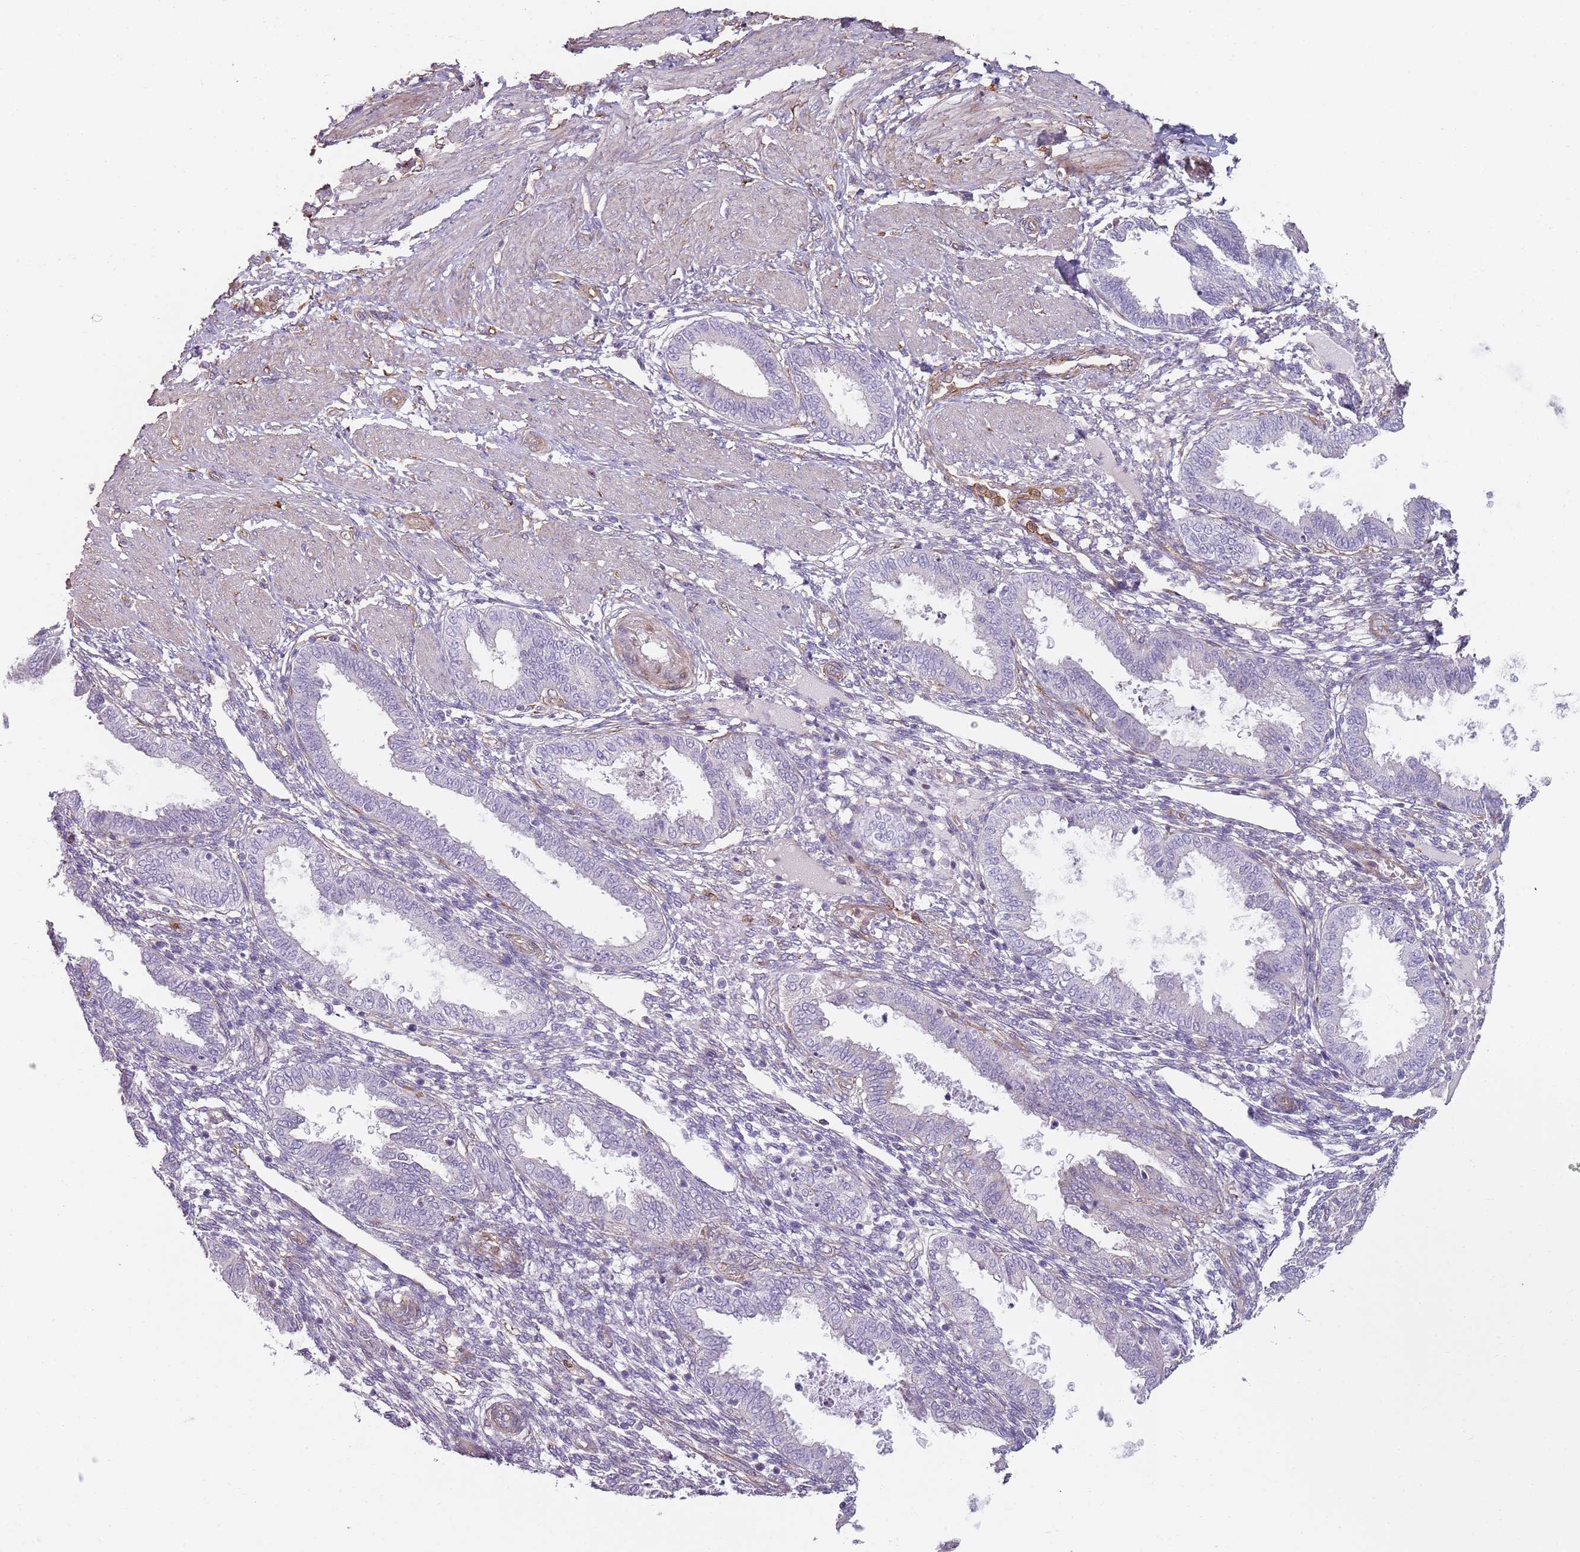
{"staining": {"intensity": "negative", "quantity": "none", "location": "none"}, "tissue": "endometrium", "cell_type": "Cells in endometrial stroma", "image_type": "normal", "snomed": [{"axis": "morphology", "description": "Normal tissue, NOS"}, {"axis": "topography", "description": "Endometrium"}], "caption": "Human endometrium stained for a protein using IHC shows no expression in cells in endometrial stroma.", "gene": "PHLPP2", "patient": {"sex": "female", "age": 33}}